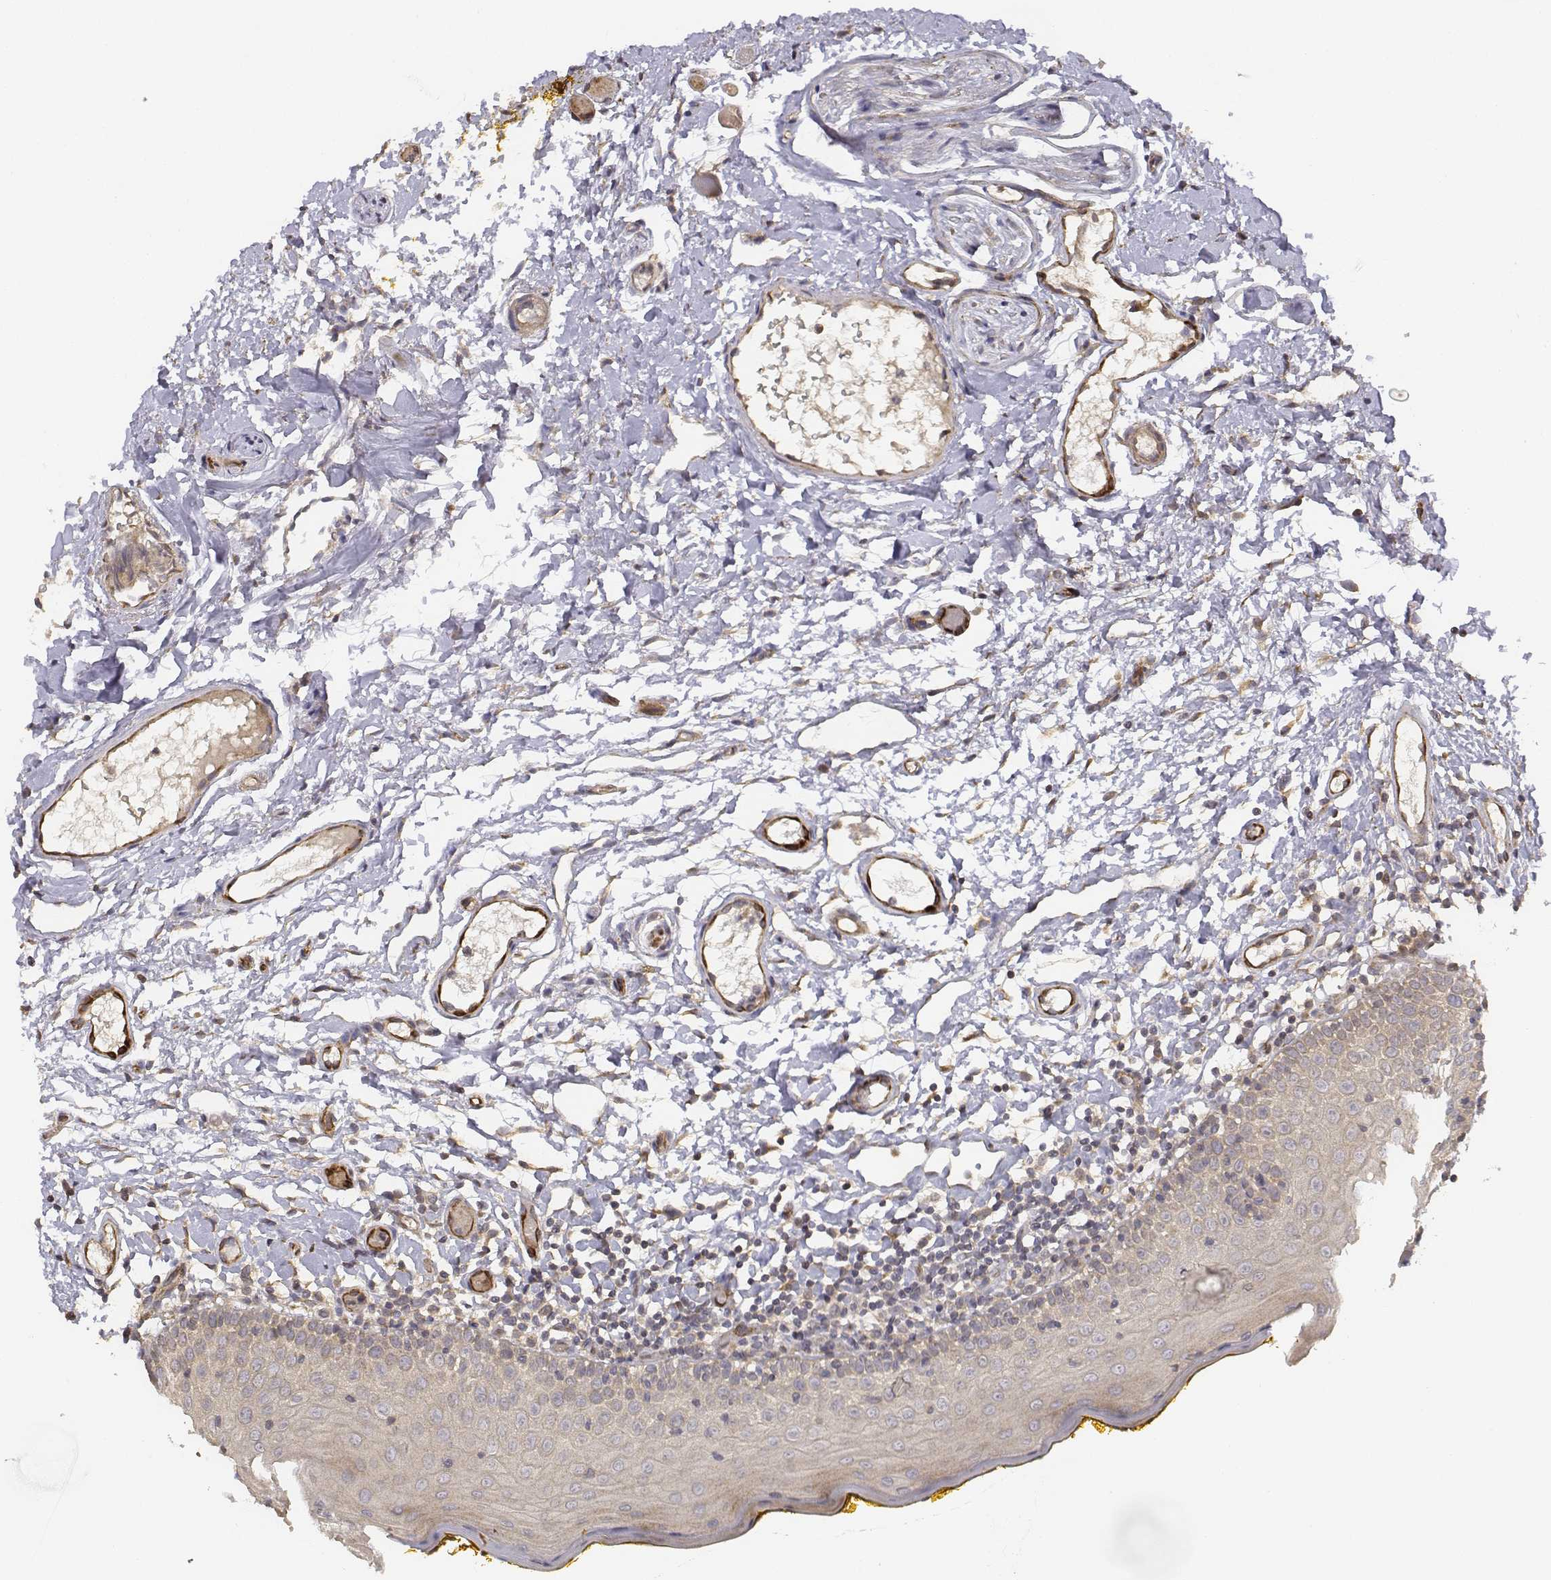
{"staining": {"intensity": "weak", "quantity": "25%-75%", "location": "cytoplasmic/membranous"}, "tissue": "oral mucosa", "cell_type": "Squamous epithelial cells", "image_type": "normal", "snomed": [{"axis": "morphology", "description": "Normal tissue, NOS"}, {"axis": "topography", "description": "Oral tissue"}, {"axis": "topography", "description": "Tounge, NOS"}], "caption": "Immunohistochemistry (IHC) of normal oral mucosa reveals low levels of weak cytoplasmic/membranous staining in about 25%-75% of squamous epithelial cells. (DAB IHC with brightfield microscopy, high magnification).", "gene": "FBXO21", "patient": {"sex": "female", "age": 58}}